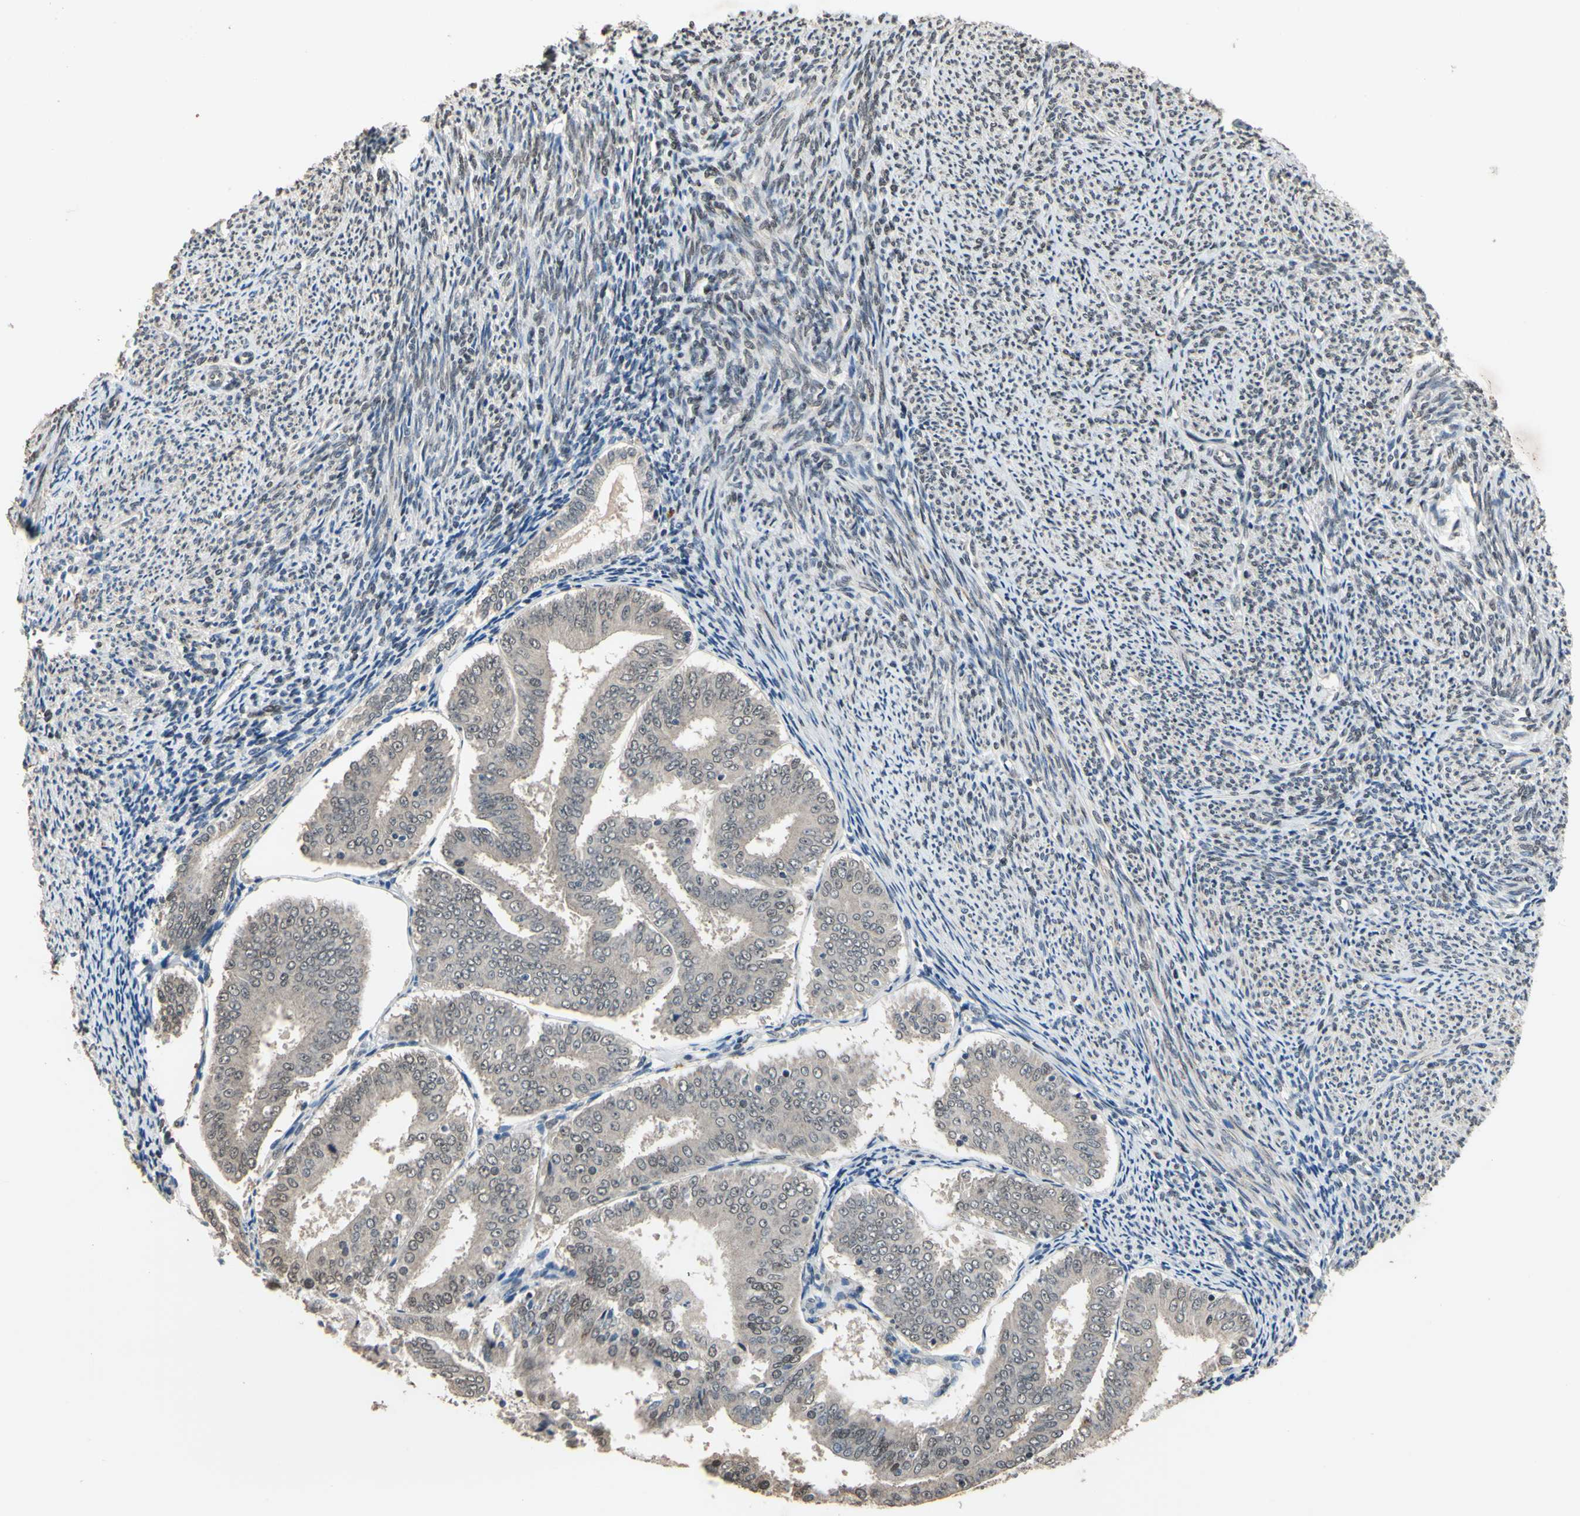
{"staining": {"intensity": "weak", "quantity": "<25%", "location": "nuclear"}, "tissue": "endometrial cancer", "cell_type": "Tumor cells", "image_type": "cancer", "snomed": [{"axis": "morphology", "description": "Adenocarcinoma, NOS"}, {"axis": "topography", "description": "Endometrium"}], "caption": "High magnification brightfield microscopy of adenocarcinoma (endometrial) stained with DAB (brown) and counterstained with hematoxylin (blue): tumor cells show no significant staining. The staining was performed using DAB to visualize the protein expression in brown, while the nuclei were stained in blue with hematoxylin (Magnification: 20x).", "gene": "ZNF174", "patient": {"sex": "female", "age": 63}}